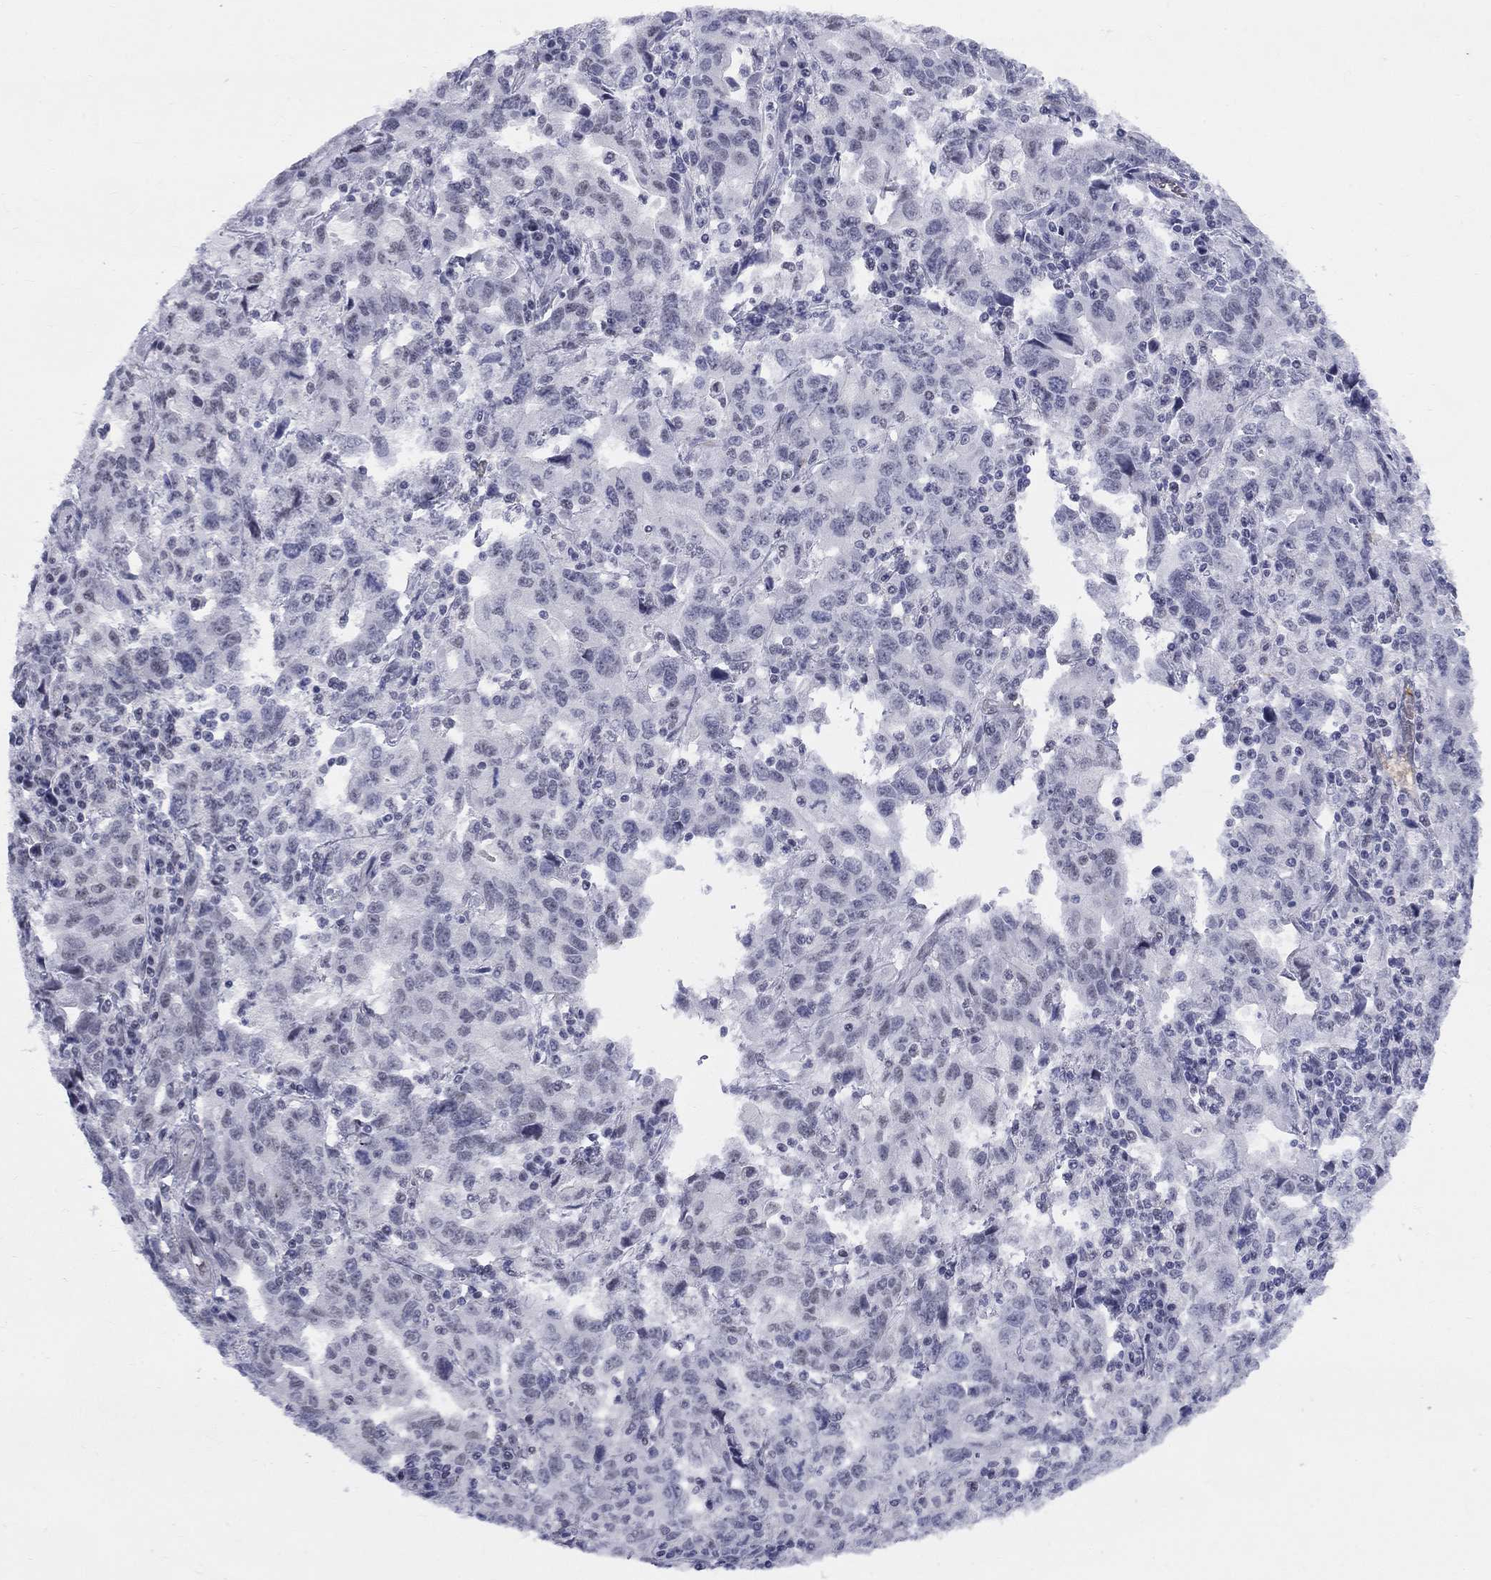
{"staining": {"intensity": "negative", "quantity": "none", "location": "none"}, "tissue": "stomach cancer", "cell_type": "Tumor cells", "image_type": "cancer", "snomed": [{"axis": "morphology", "description": "Adenocarcinoma, NOS"}, {"axis": "topography", "description": "Stomach, upper"}], "caption": "DAB (3,3'-diaminobenzidine) immunohistochemical staining of human adenocarcinoma (stomach) demonstrates no significant expression in tumor cells. Brightfield microscopy of IHC stained with DAB (brown) and hematoxylin (blue), captured at high magnification.", "gene": "DMTN", "patient": {"sex": "male", "age": 85}}